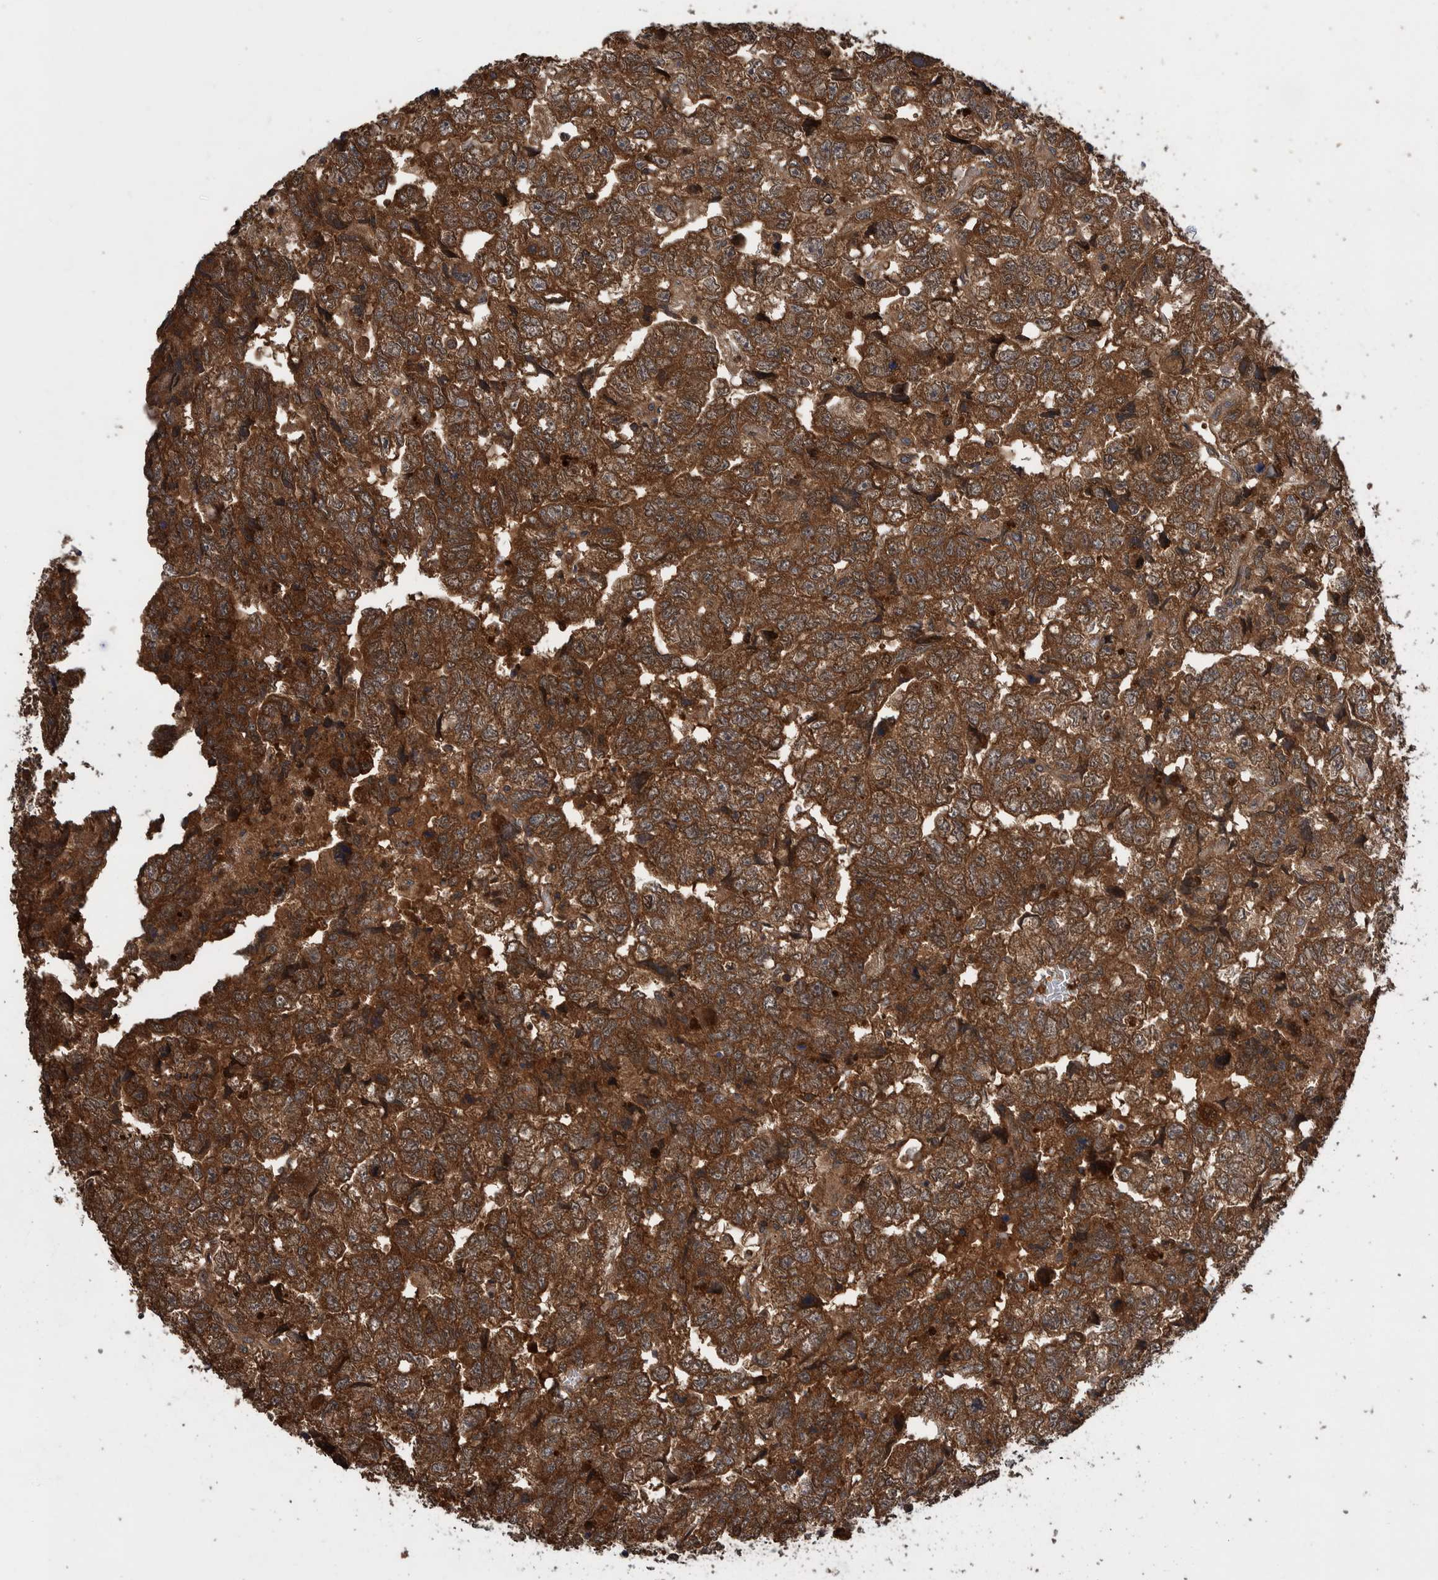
{"staining": {"intensity": "strong", "quantity": ">75%", "location": "cytoplasmic/membranous"}, "tissue": "testis cancer", "cell_type": "Tumor cells", "image_type": "cancer", "snomed": [{"axis": "morphology", "description": "Carcinoma, Embryonal, NOS"}, {"axis": "topography", "description": "Testis"}], "caption": "Protein analysis of testis embryonal carcinoma tissue demonstrates strong cytoplasmic/membranous expression in about >75% of tumor cells. The protein is shown in brown color, while the nuclei are stained blue.", "gene": "VBP1", "patient": {"sex": "male", "age": 36}}